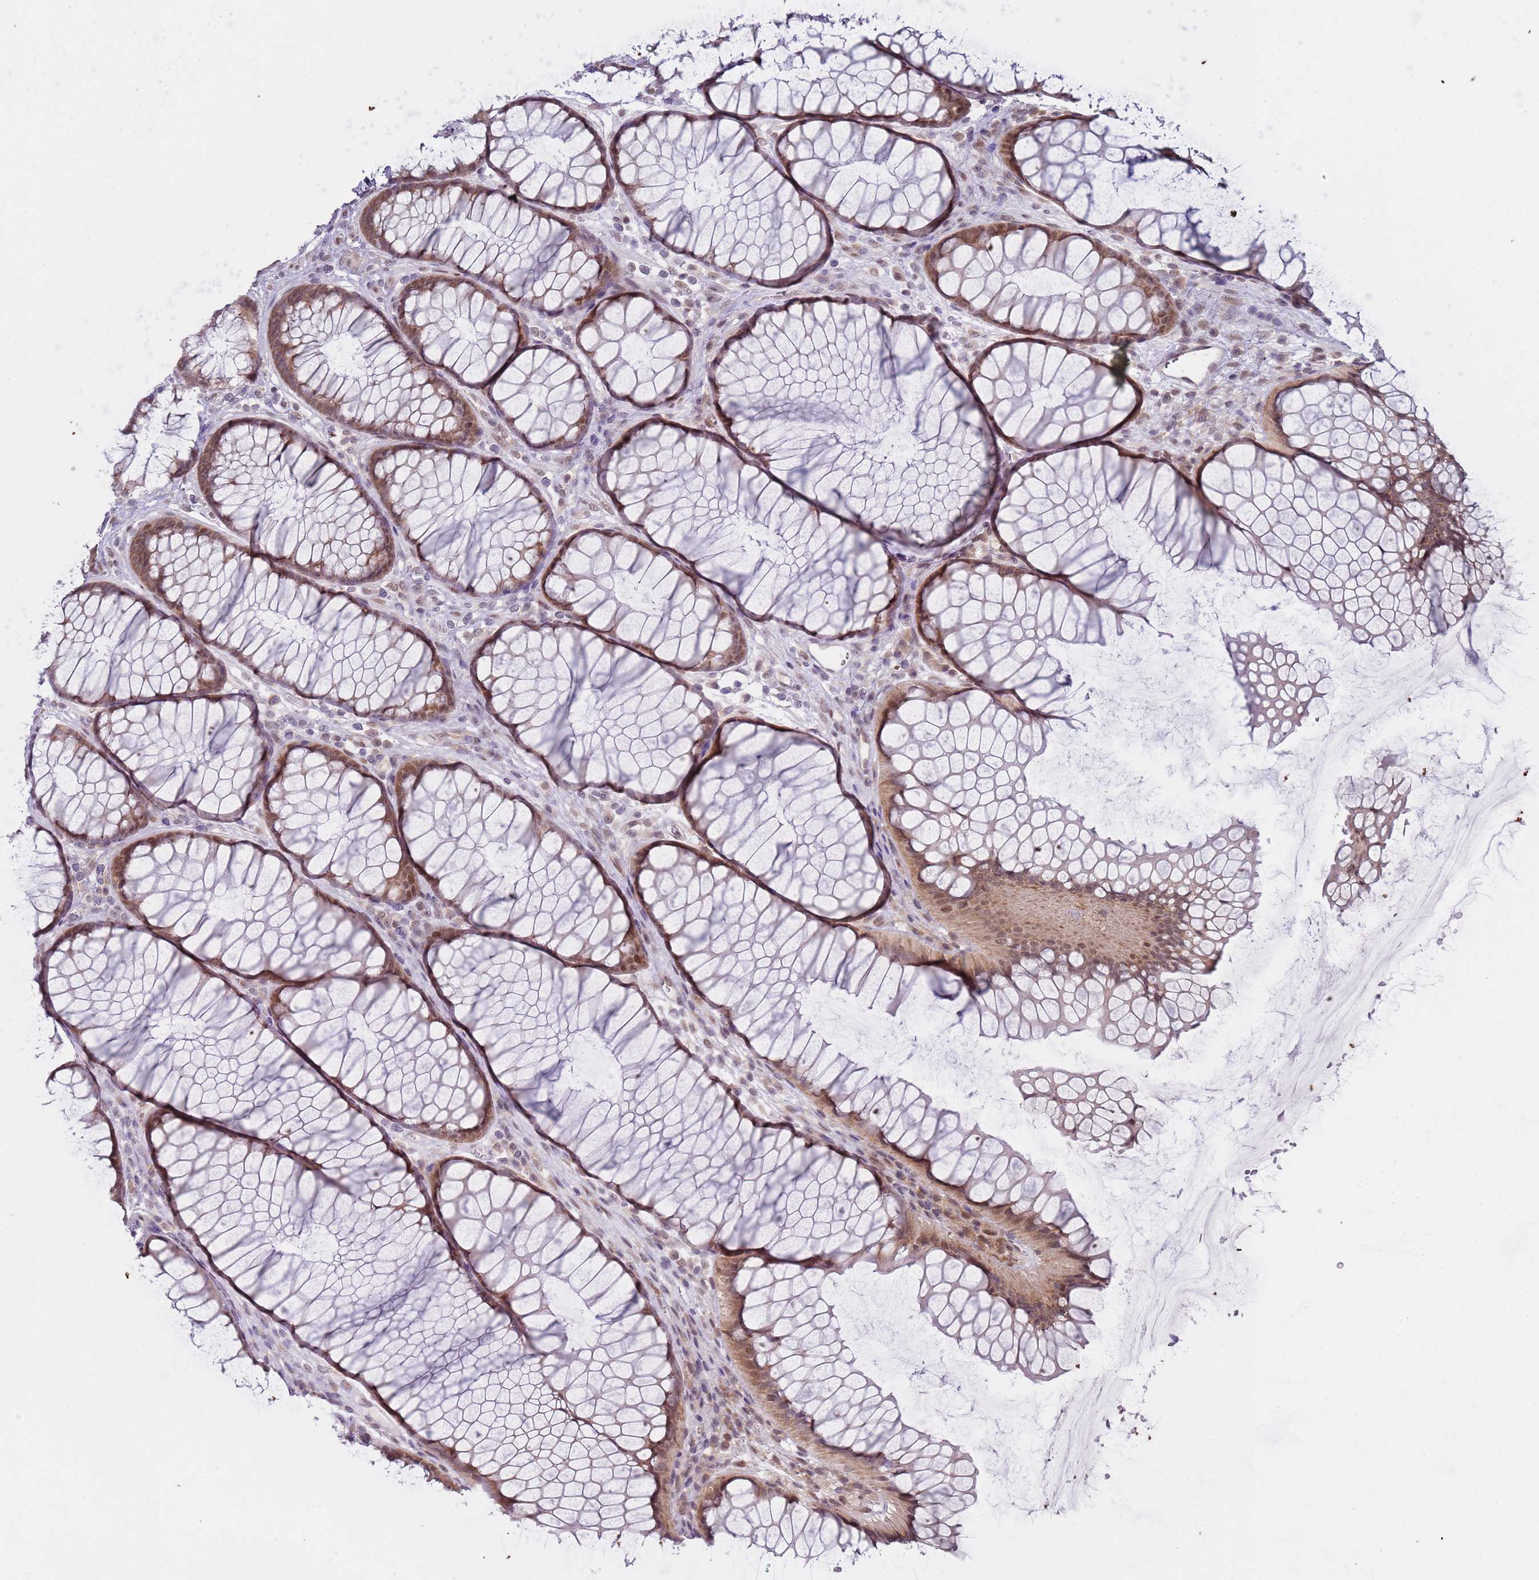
{"staining": {"intensity": "weak", "quantity": "25%-75%", "location": "nuclear"}, "tissue": "colon", "cell_type": "Endothelial cells", "image_type": "normal", "snomed": [{"axis": "morphology", "description": "Normal tissue, NOS"}, {"axis": "topography", "description": "Colon"}], "caption": "DAB immunohistochemical staining of normal colon displays weak nuclear protein staining in about 25%-75% of endothelial cells.", "gene": "SLC25A32", "patient": {"sex": "female", "age": 82}}